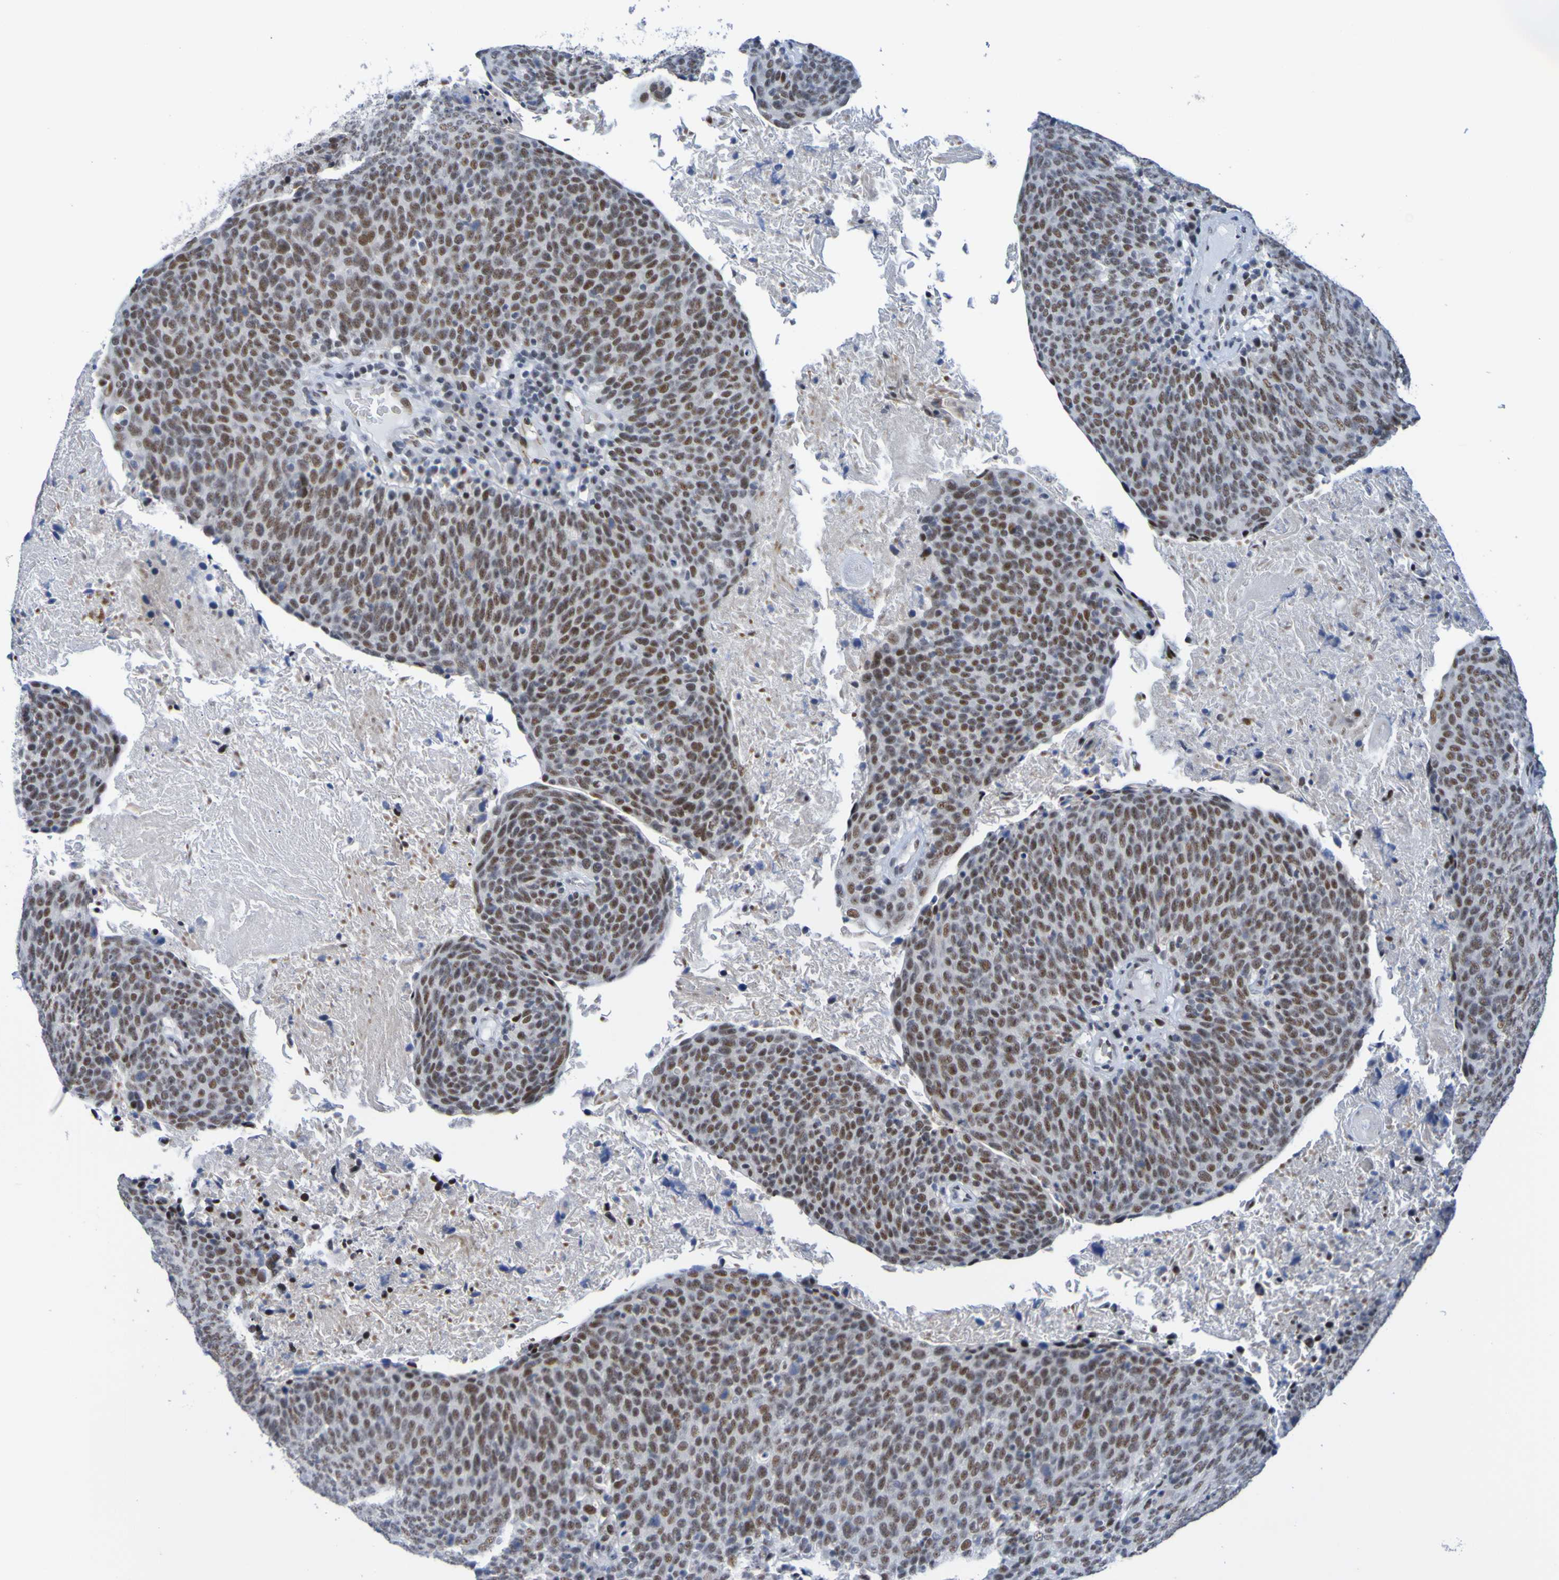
{"staining": {"intensity": "moderate", "quantity": "25%-75%", "location": "nuclear"}, "tissue": "head and neck cancer", "cell_type": "Tumor cells", "image_type": "cancer", "snomed": [{"axis": "morphology", "description": "Squamous cell carcinoma, NOS"}, {"axis": "morphology", "description": "Squamous cell carcinoma, metastatic, NOS"}, {"axis": "topography", "description": "Lymph node"}, {"axis": "topography", "description": "Head-Neck"}], "caption": "Protein expression analysis of head and neck metastatic squamous cell carcinoma exhibits moderate nuclear positivity in approximately 25%-75% of tumor cells. (DAB (3,3'-diaminobenzidine) IHC with brightfield microscopy, high magnification).", "gene": "CDC5L", "patient": {"sex": "male", "age": 62}}